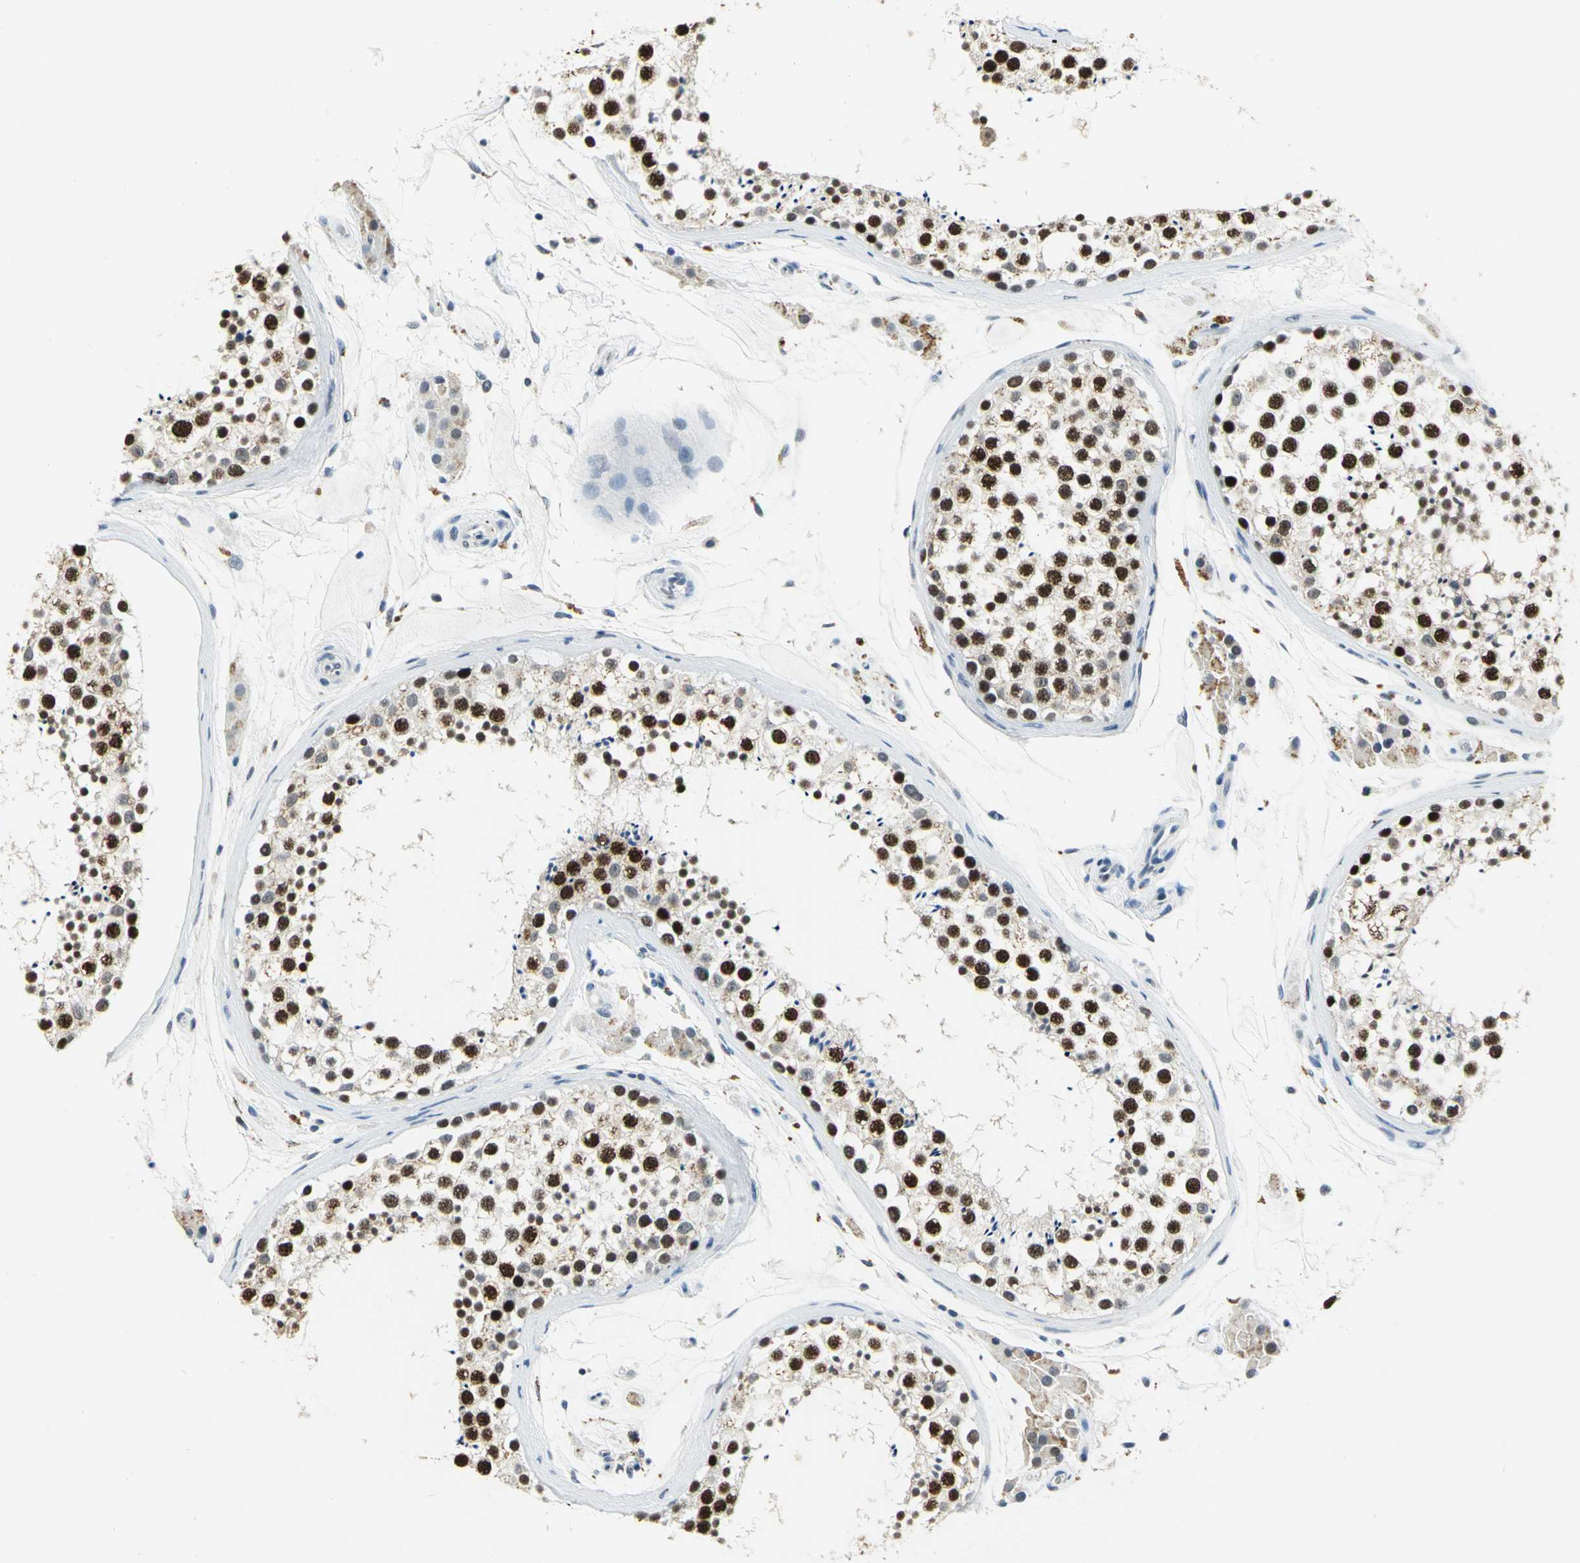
{"staining": {"intensity": "strong", "quantity": ">75%", "location": "nuclear"}, "tissue": "testis", "cell_type": "Cells in seminiferous ducts", "image_type": "normal", "snomed": [{"axis": "morphology", "description": "Normal tissue, NOS"}, {"axis": "topography", "description": "Testis"}], "caption": "This image shows benign testis stained with immunohistochemistry (IHC) to label a protein in brown. The nuclear of cells in seminiferous ducts show strong positivity for the protein. Nuclei are counter-stained blue.", "gene": "RAD17", "patient": {"sex": "male", "age": 46}}